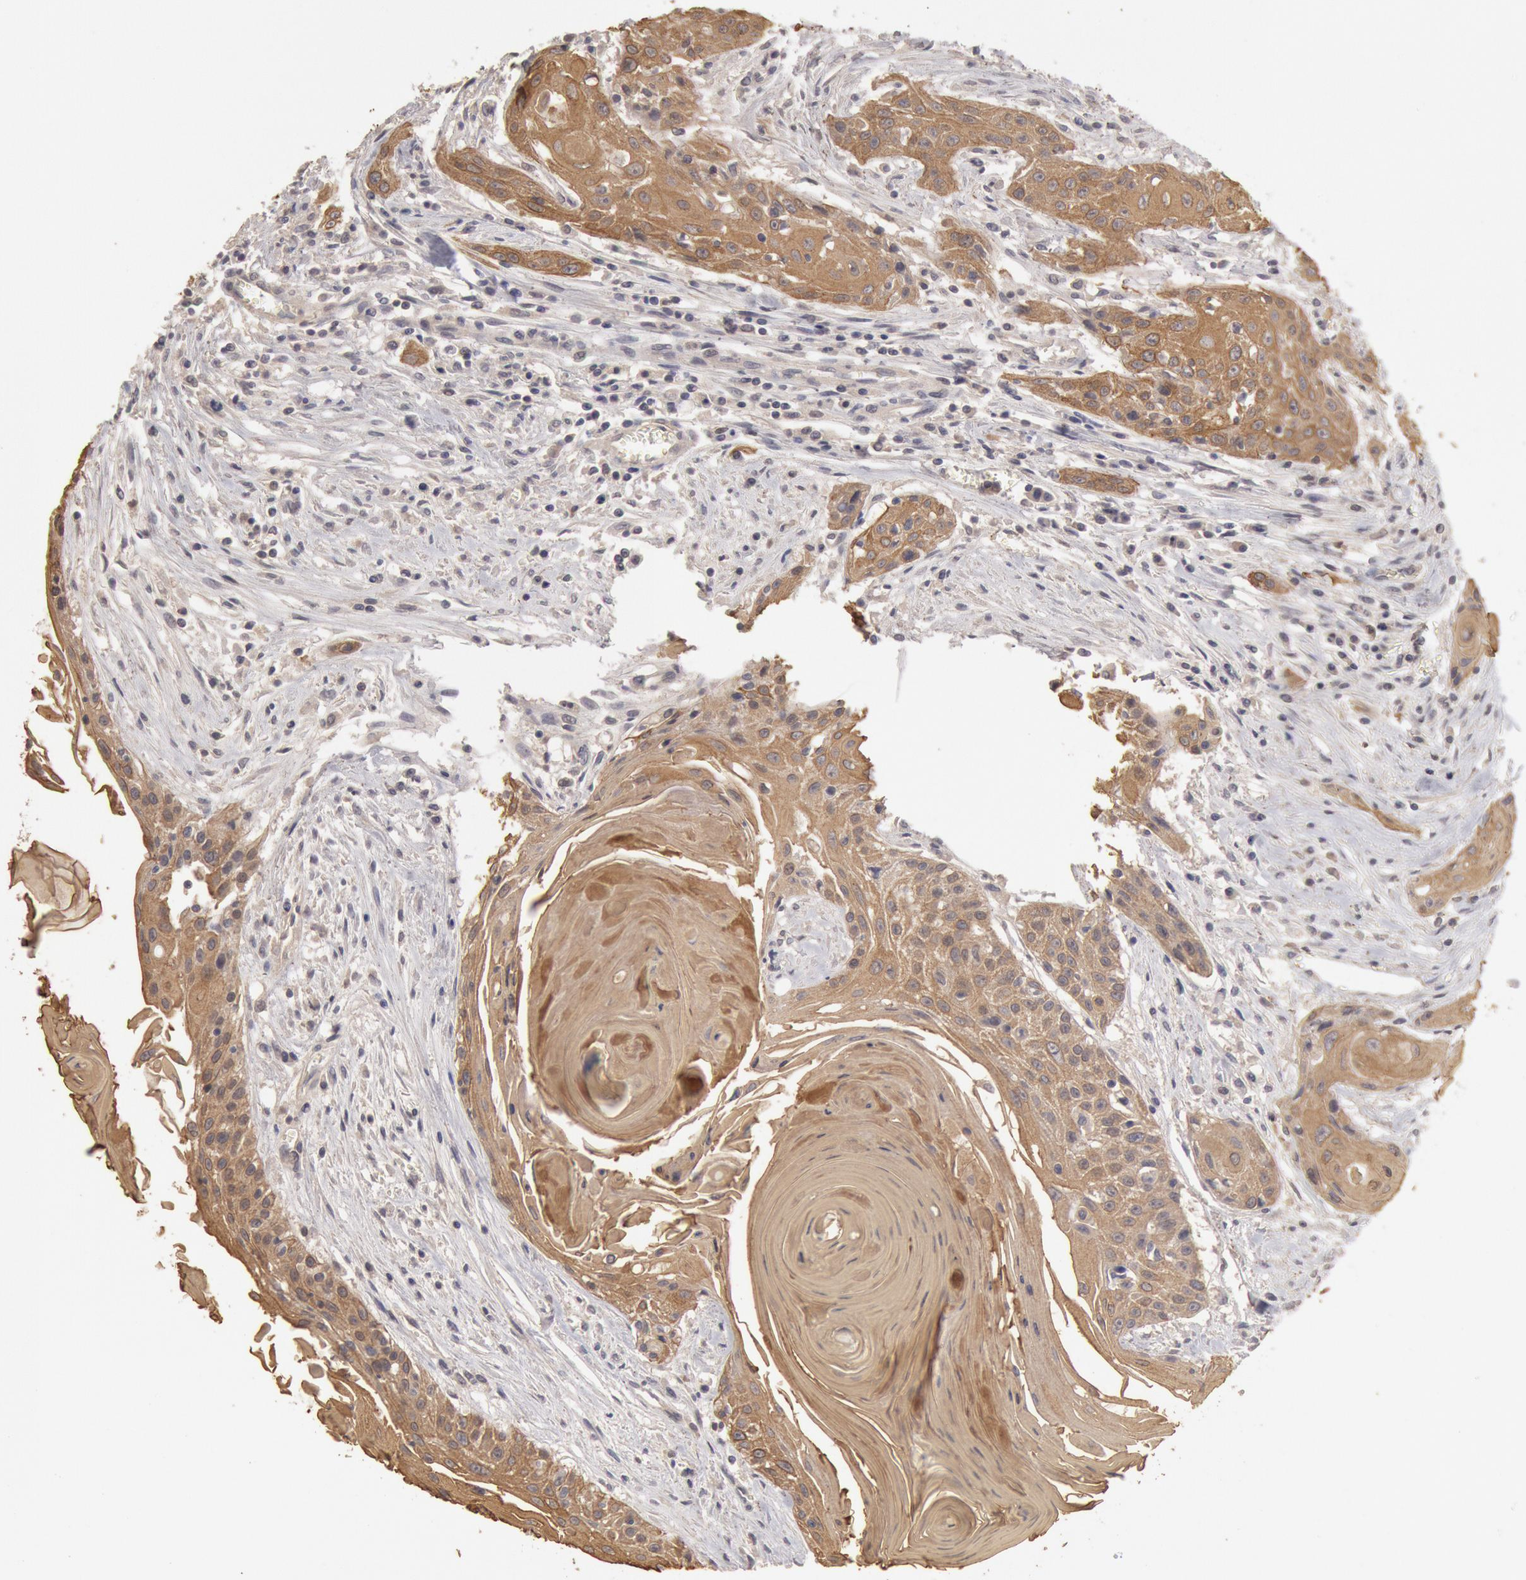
{"staining": {"intensity": "moderate", "quantity": ">75%", "location": "cytoplasmic/membranous"}, "tissue": "head and neck cancer", "cell_type": "Tumor cells", "image_type": "cancer", "snomed": [{"axis": "morphology", "description": "Squamous cell carcinoma, NOS"}, {"axis": "morphology", "description": "Squamous cell carcinoma, metastatic, NOS"}, {"axis": "topography", "description": "Lymph node"}, {"axis": "topography", "description": "Salivary gland"}, {"axis": "topography", "description": "Head-Neck"}], "caption": "Human head and neck metastatic squamous cell carcinoma stained with a brown dye exhibits moderate cytoplasmic/membranous positive expression in about >75% of tumor cells.", "gene": "ZFP36L1", "patient": {"sex": "female", "age": 74}}